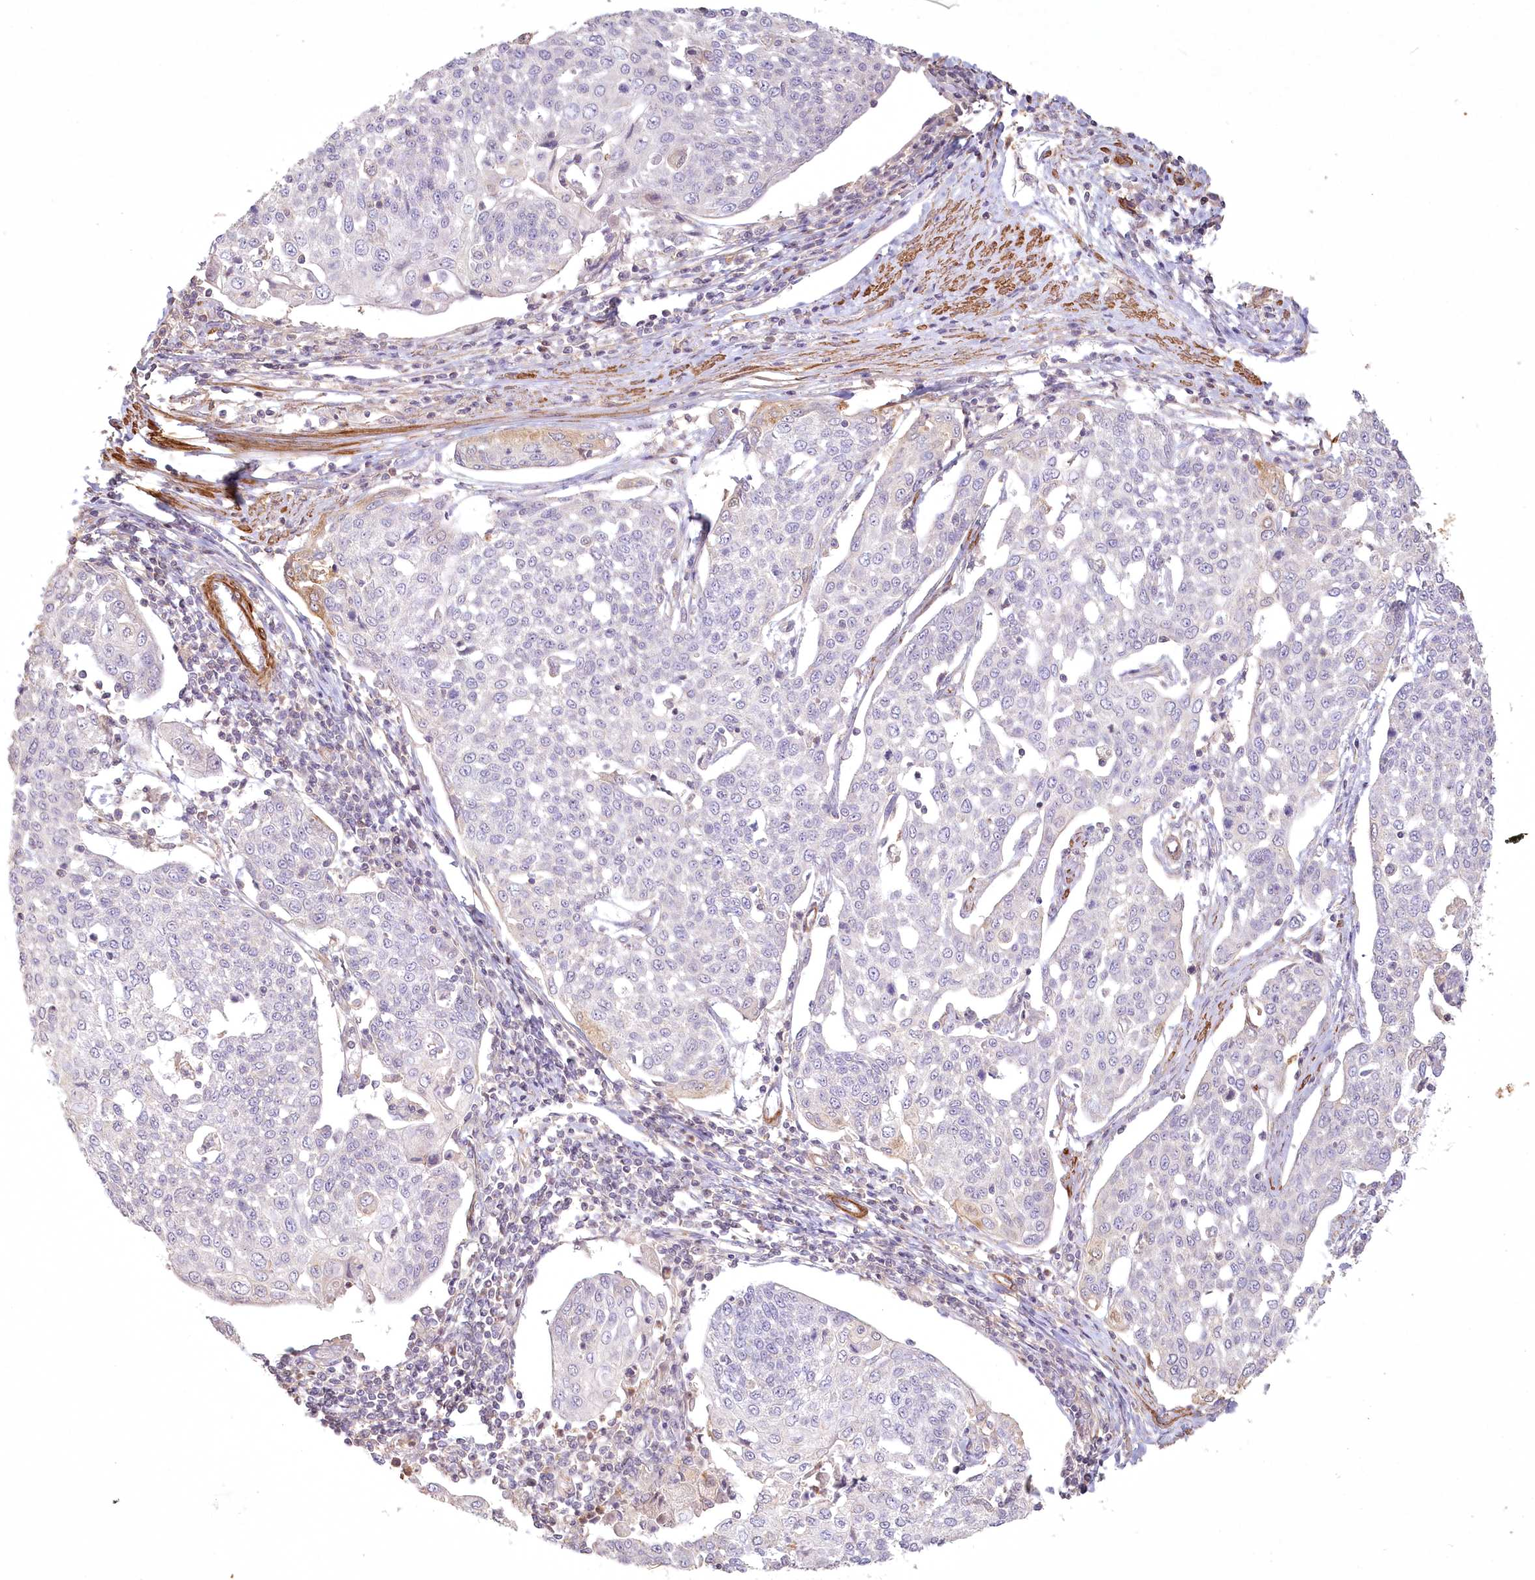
{"staining": {"intensity": "negative", "quantity": "none", "location": "none"}, "tissue": "cervical cancer", "cell_type": "Tumor cells", "image_type": "cancer", "snomed": [{"axis": "morphology", "description": "Squamous cell carcinoma, NOS"}, {"axis": "topography", "description": "Cervix"}], "caption": "IHC of cervical cancer displays no staining in tumor cells. (Immunohistochemistry, brightfield microscopy, high magnification).", "gene": "INPP4B", "patient": {"sex": "female", "age": 34}}